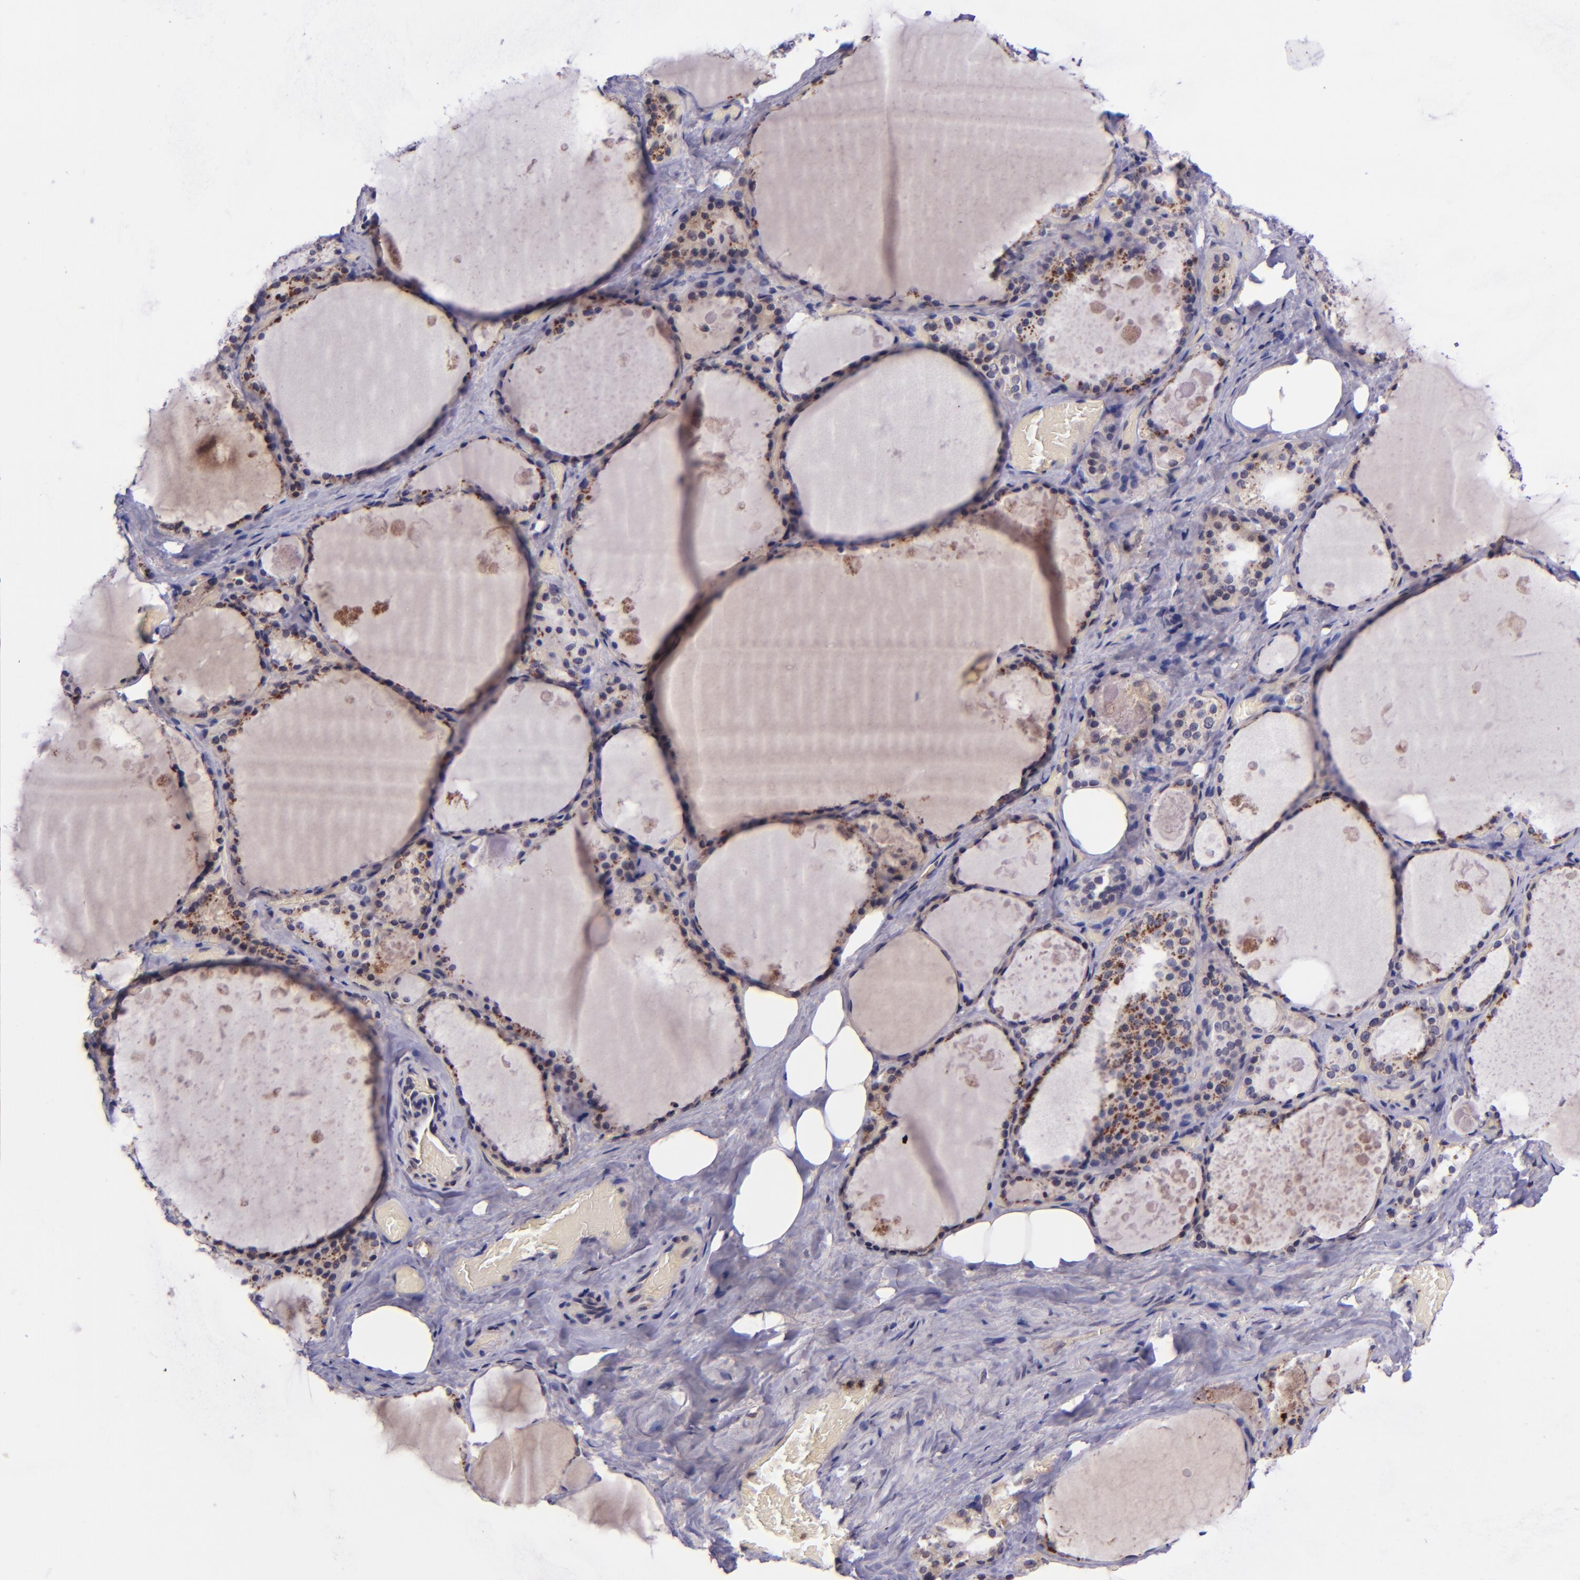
{"staining": {"intensity": "moderate", "quantity": "<25%", "location": "cytoplasmic/membranous"}, "tissue": "thyroid gland", "cell_type": "Glandular cells", "image_type": "normal", "snomed": [{"axis": "morphology", "description": "Normal tissue, NOS"}, {"axis": "topography", "description": "Thyroid gland"}], "caption": "Thyroid gland stained with a brown dye shows moderate cytoplasmic/membranous positive staining in about <25% of glandular cells.", "gene": "SELL", "patient": {"sex": "male", "age": 61}}